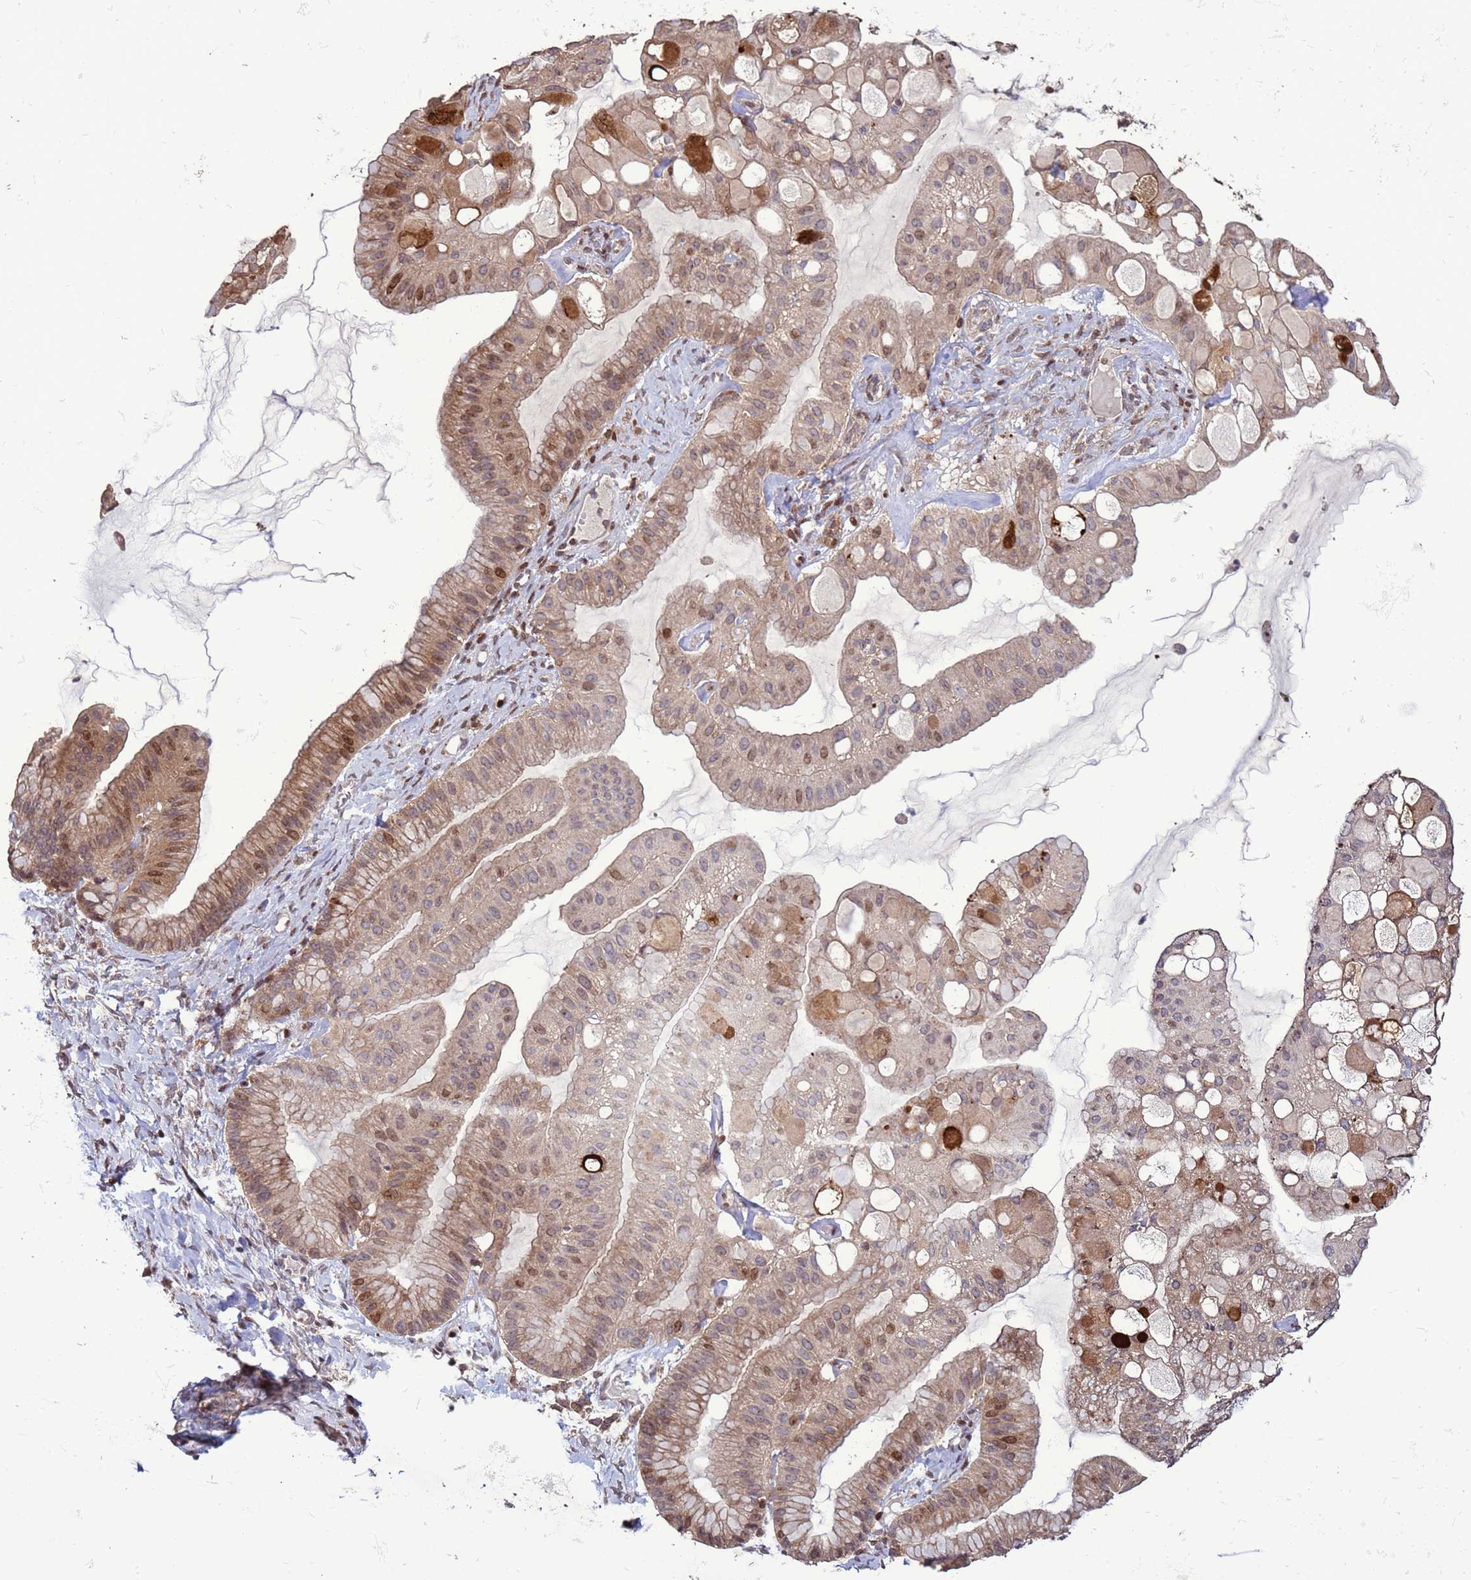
{"staining": {"intensity": "moderate", "quantity": "25%-75%", "location": "nuclear"}, "tissue": "ovarian cancer", "cell_type": "Tumor cells", "image_type": "cancer", "snomed": [{"axis": "morphology", "description": "Cystadenocarcinoma, mucinous, NOS"}, {"axis": "topography", "description": "Ovary"}], "caption": "Tumor cells show moderate nuclear positivity in about 25%-75% of cells in ovarian cancer.", "gene": "HGH1", "patient": {"sex": "female", "age": 61}}